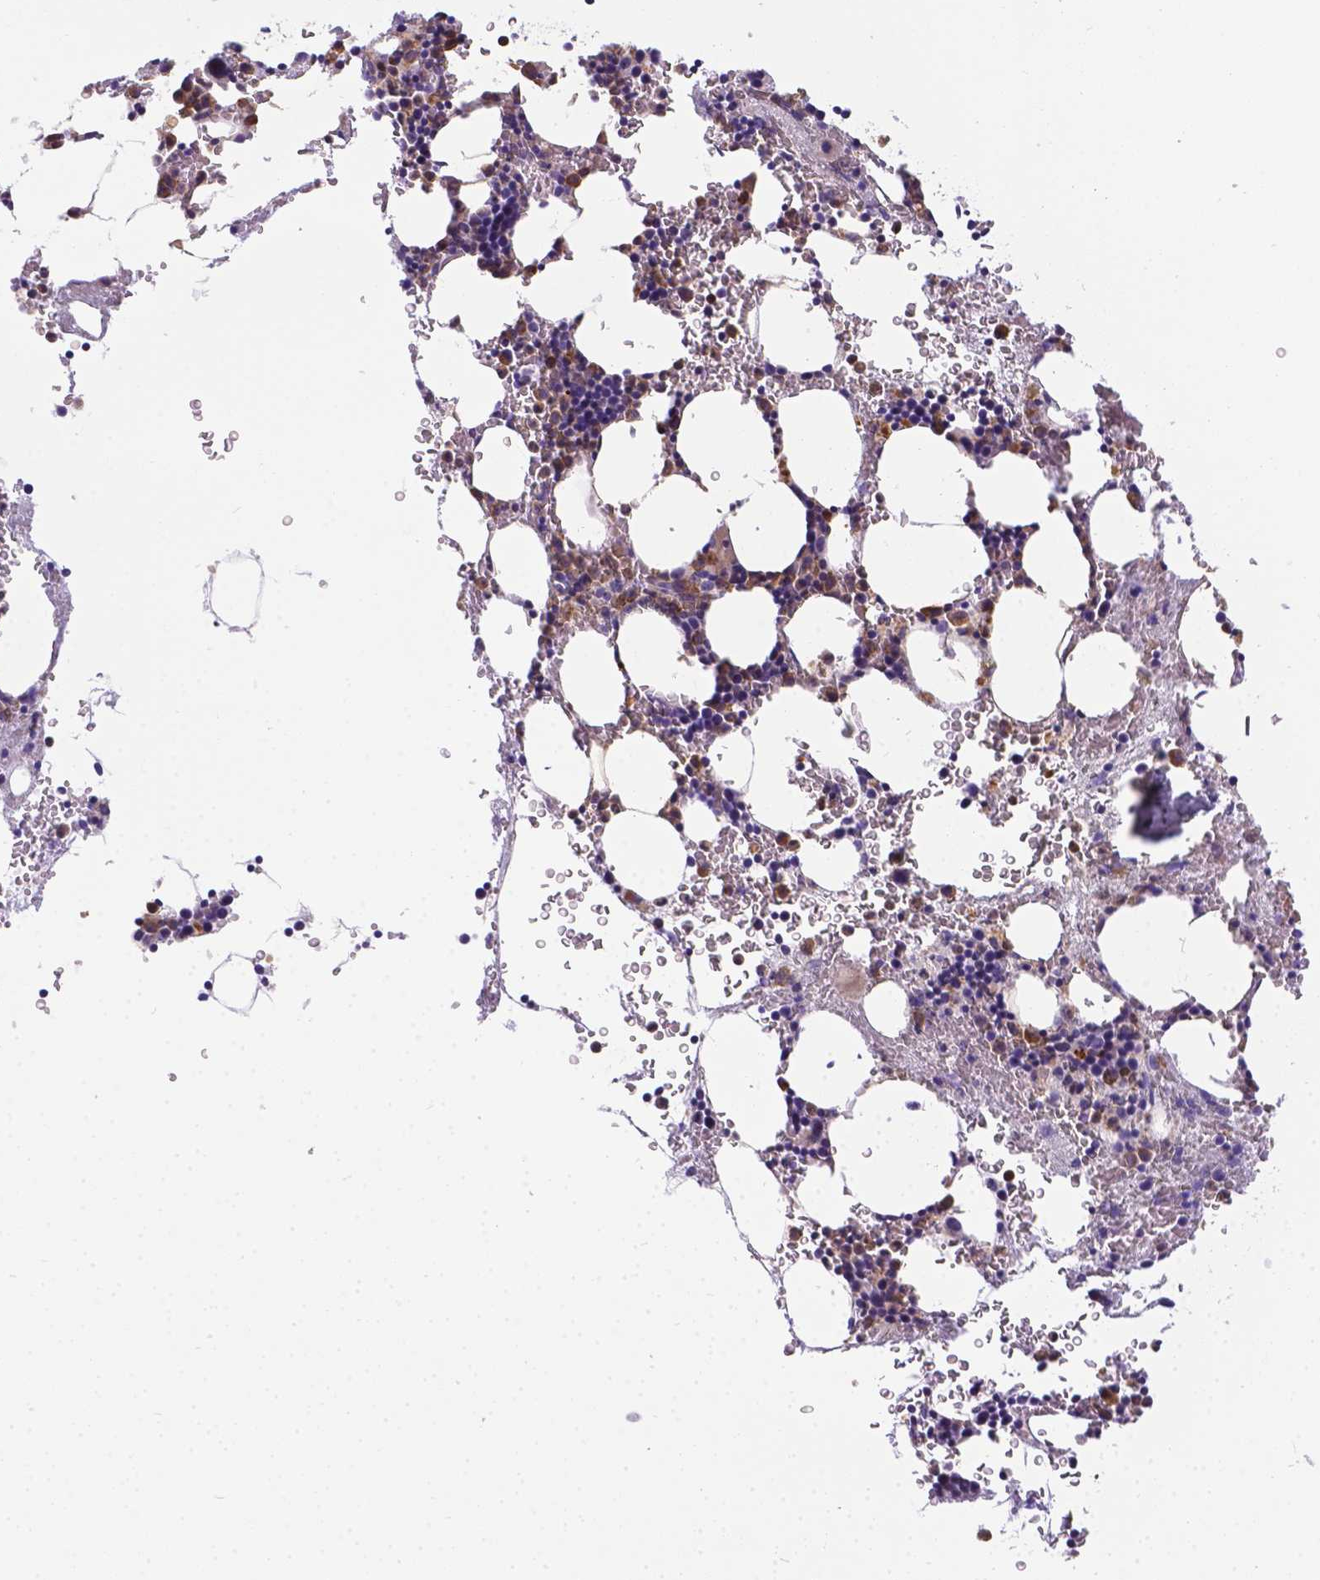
{"staining": {"intensity": "moderate", "quantity": "<25%", "location": "cytoplasmic/membranous"}, "tissue": "bone marrow", "cell_type": "Hematopoietic cells", "image_type": "normal", "snomed": [{"axis": "morphology", "description": "Normal tissue, NOS"}, {"axis": "topography", "description": "Bone marrow"}], "caption": "An IHC photomicrograph of normal tissue is shown. Protein staining in brown labels moderate cytoplasmic/membranous positivity in bone marrow within hematopoietic cells.", "gene": "TM4SF18", "patient": {"sex": "male", "age": 77}}